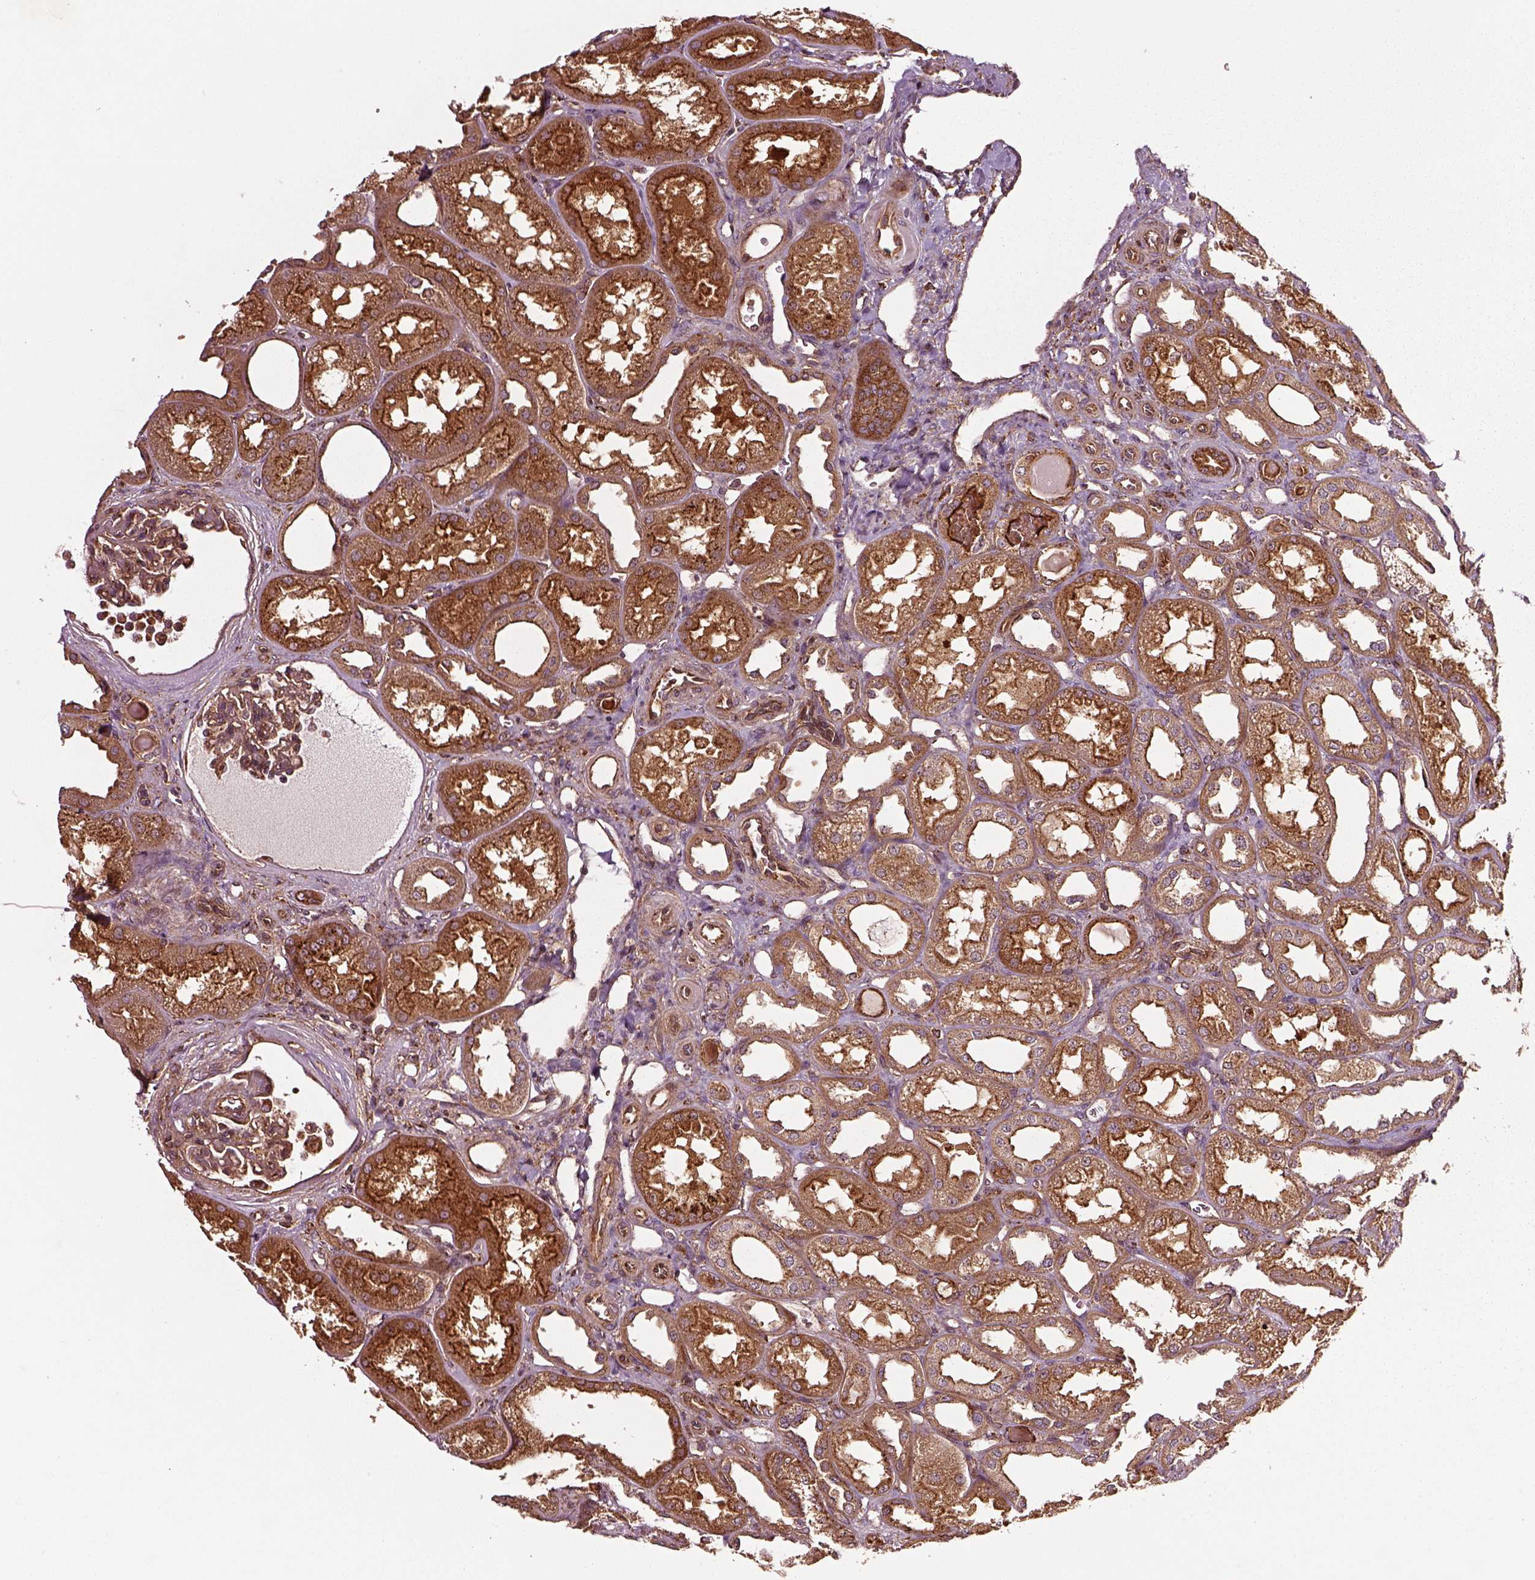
{"staining": {"intensity": "moderate", "quantity": "25%-75%", "location": "cytoplasmic/membranous"}, "tissue": "kidney", "cell_type": "Cells in glomeruli", "image_type": "normal", "snomed": [{"axis": "morphology", "description": "Normal tissue, NOS"}, {"axis": "topography", "description": "Kidney"}], "caption": "Immunohistochemistry of benign kidney reveals medium levels of moderate cytoplasmic/membranous staining in about 25%-75% of cells in glomeruli.", "gene": "WASHC2A", "patient": {"sex": "male", "age": 61}}